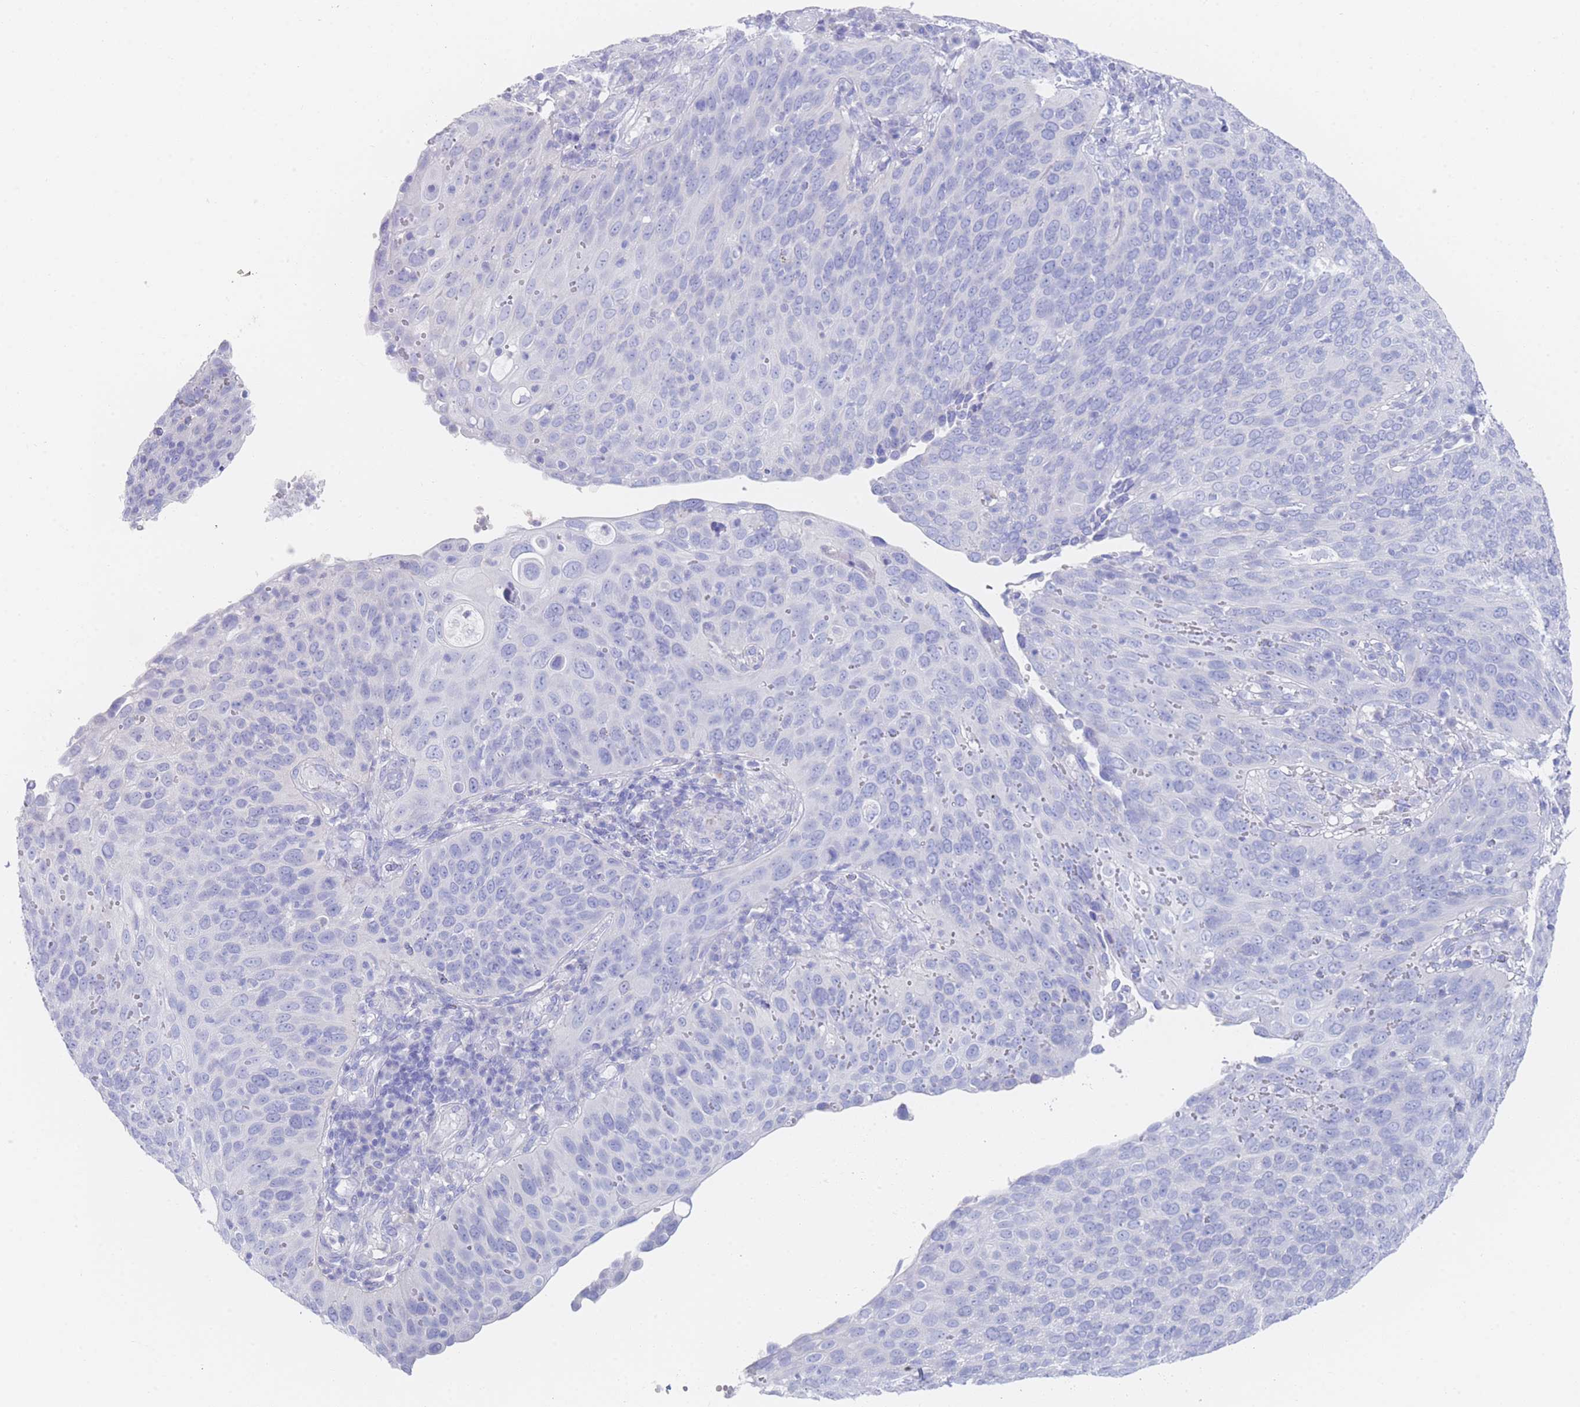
{"staining": {"intensity": "negative", "quantity": "none", "location": "none"}, "tissue": "cervical cancer", "cell_type": "Tumor cells", "image_type": "cancer", "snomed": [{"axis": "morphology", "description": "Squamous cell carcinoma, NOS"}, {"axis": "topography", "description": "Cervix"}], "caption": "An immunohistochemistry (IHC) histopathology image of cervical cancer is shown. There is no staining in tumor cells of cervical cancer.", "gene": "LRRC37A", "patient": {"sex": "female", "age": 36}}